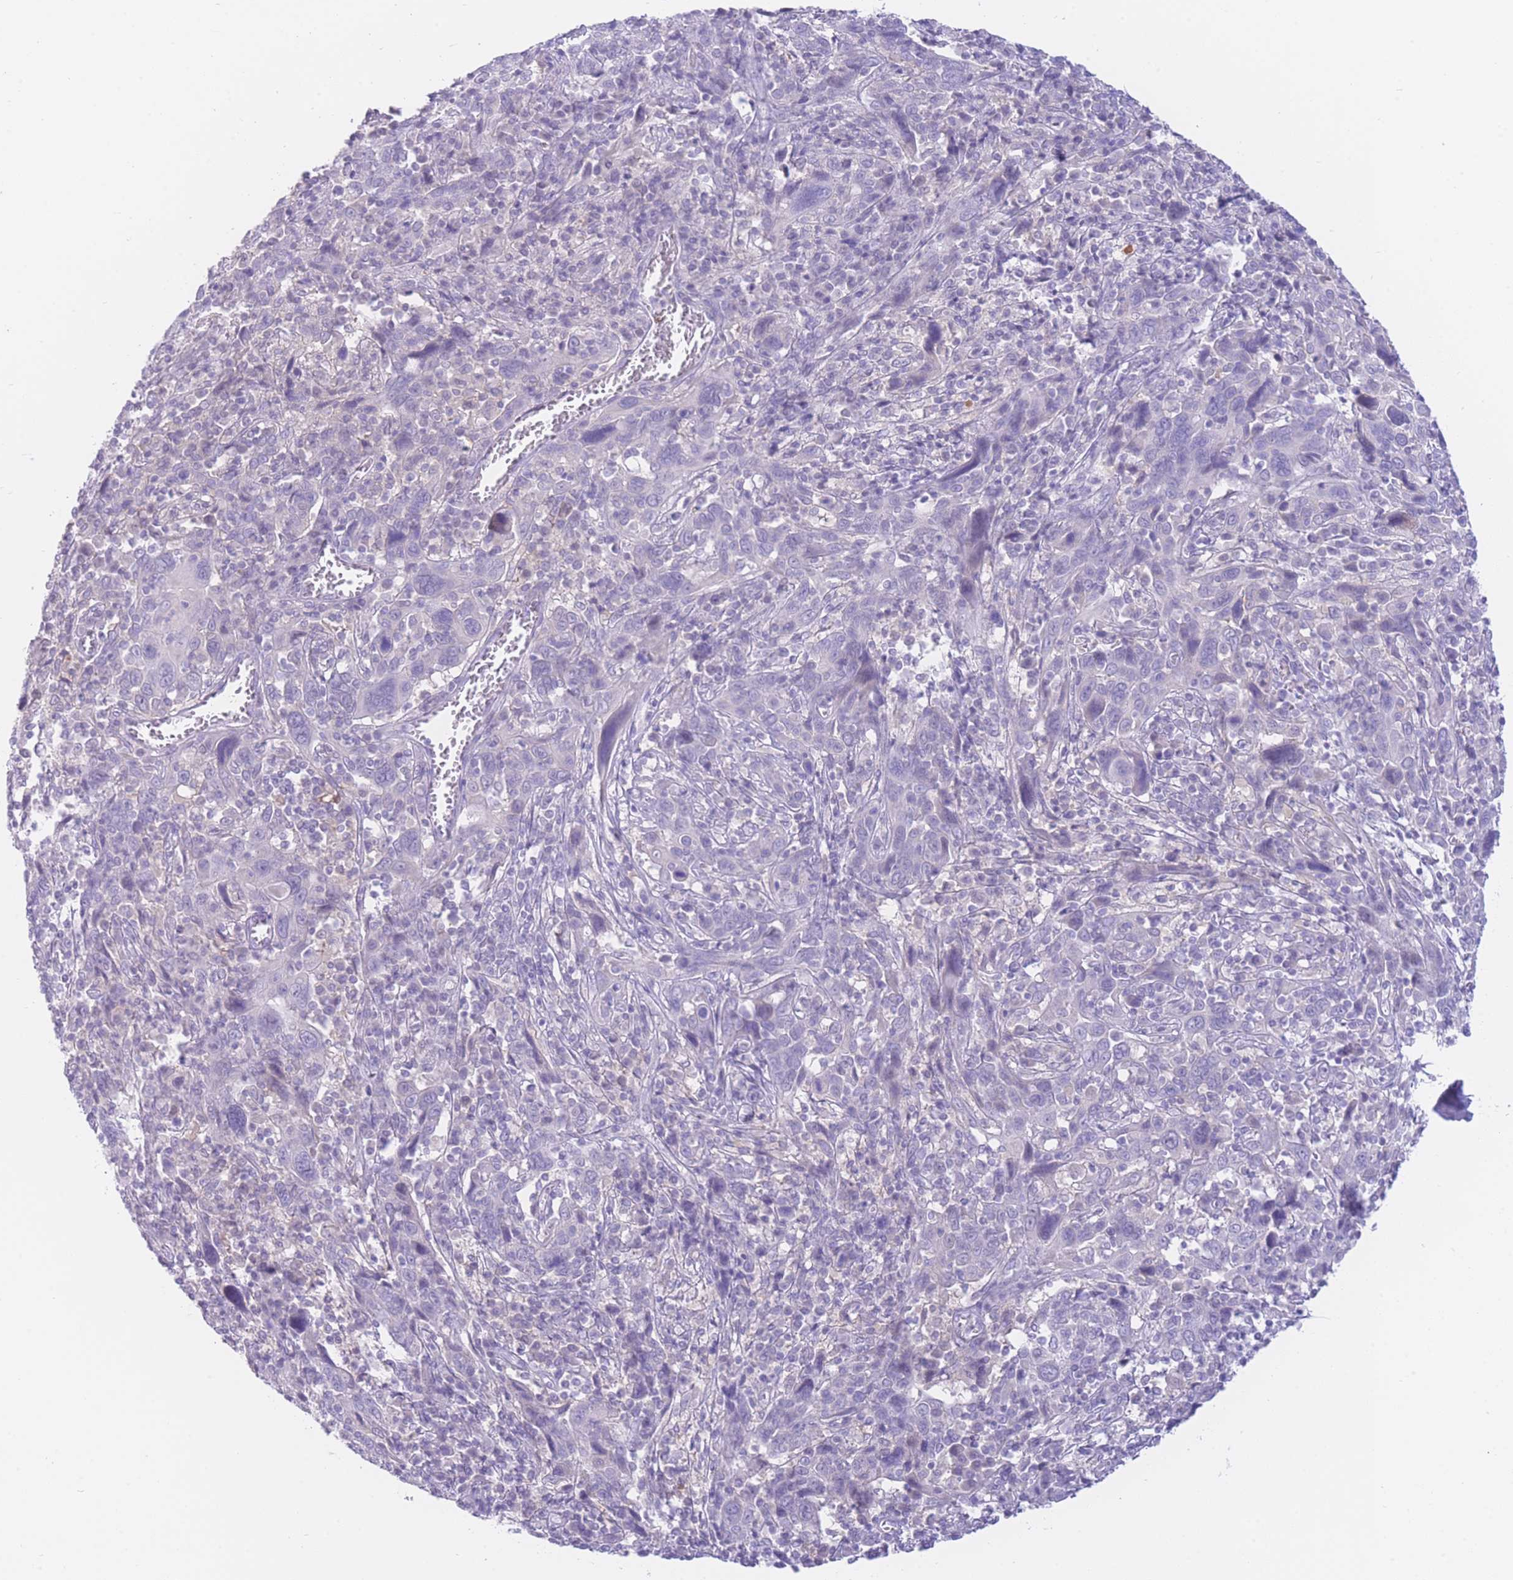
{"staining": {"intensity": "negative", "quantity": "none", "location": "none"}, "tissue": "cervical cancer", "cell_type": "Tumor cells", "image_type": "cancer", "snomed": [{"axis": "morphology", "description": "Squamous cell carcinoma, NOS"}, {"axis": "topography", "description": "Cervix"}], "caption": "Immunohistochemistry (IHC) of cervical cancer demonstrates no staining in tumor cells. Brightfield microscopy of immunohistochemistry stained with DAB (brown) and hematoxylin (blue), captured at high magnification.", "gene": "ZNF212", "patient": {"sex": "female", "age": 46}}